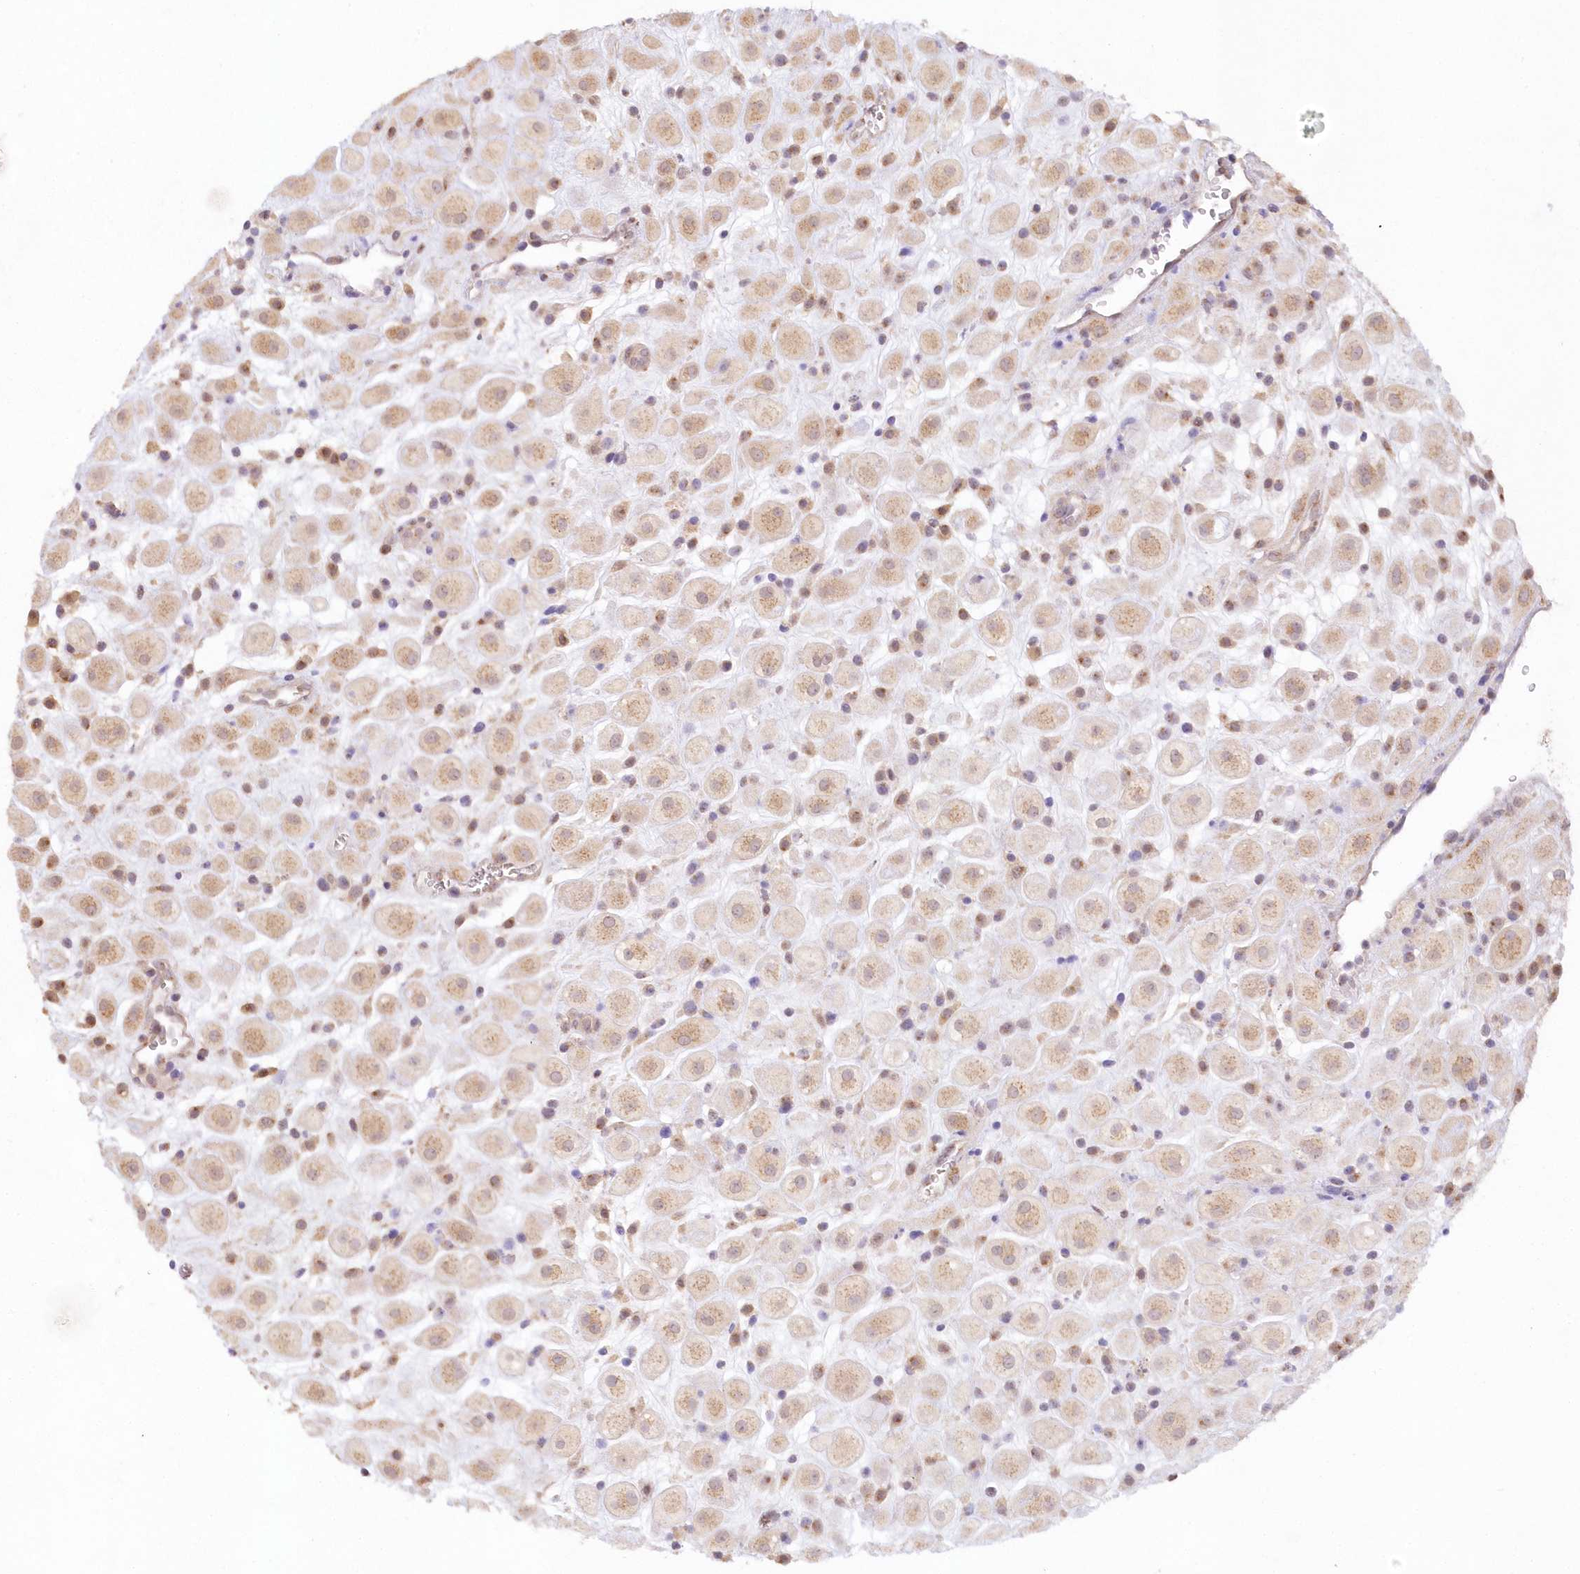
{"staining": {"intensity": "moderate", "quantity": ">75%", "location": "cytoplasmic/membranous"}, "tissue": "placenta", "cell_type": "Decidual cells", "image_type": "normal", "snomed": [{"axis": "morphology", "description": "Normal tissue, NOS"}, {"axis": "topography", "description": "Placenta"}], "caption": "This is an image of immunohistochemistry staining of normal placenta, which shows moderate staining in the cytoplasmic/membranous of decidual cells.", "gene": "RNPEP", "patient": {"sex": "female", "age": 35}}